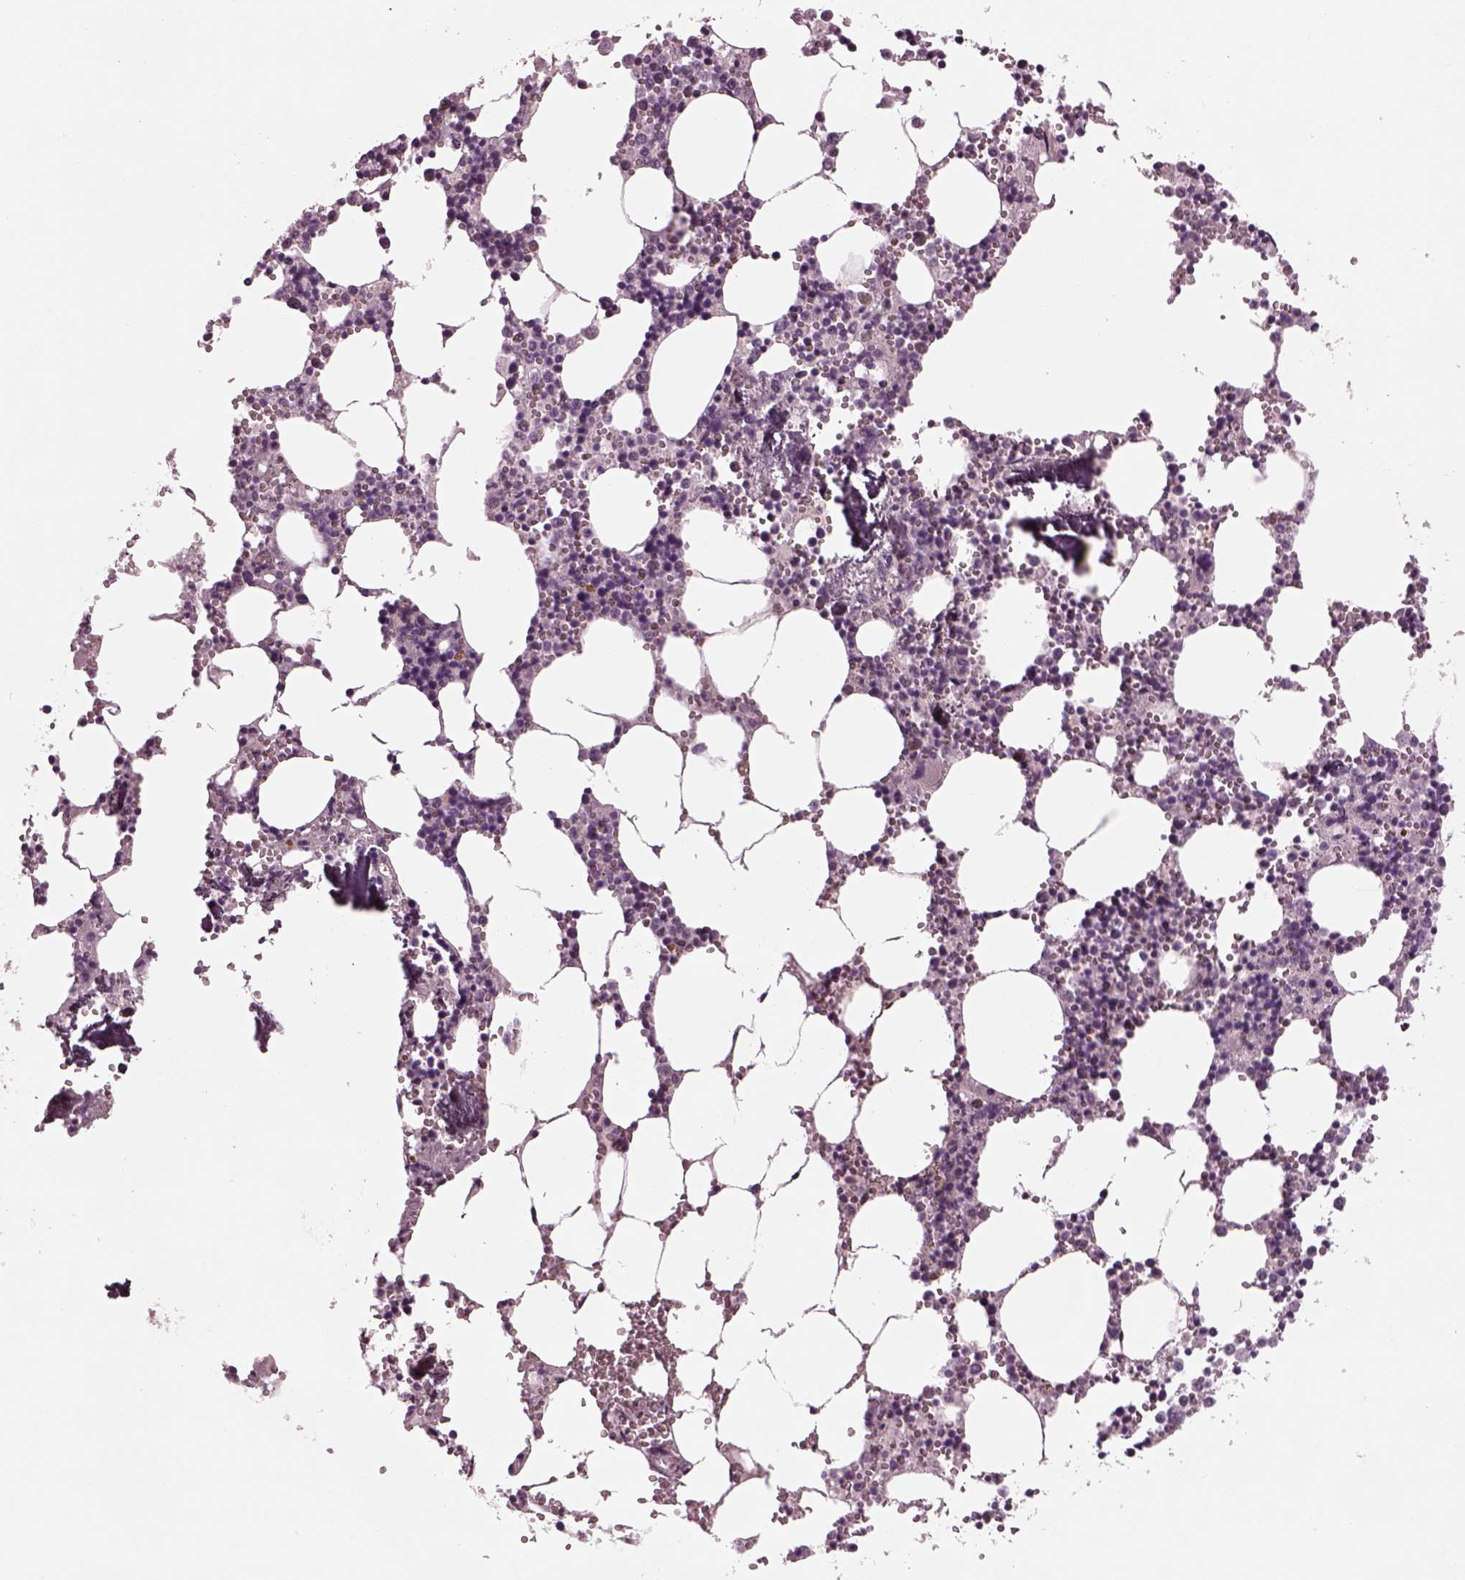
{"staining": {"intensity": "moderate", "quantity": "<25%", "location": "cytoplasmic/membranous"}, "tissue": "bone marrow", "cell_type": "Hematopoietic cells", "image_type": "normal", "snomed": [{"axis": "morphology", "description": "Normal tissue, NOS"}, {"axis": "topography", "description": "Bone marrow"}], "caption": "A high-resolution histopathology image shows immunohistochemistry staining of normal bone marrow, which exhibits moderate cytoplasmic/membranous positivity in about <25% of hematopoietic cells.", "gene": "CLCN4", "patient": {"sex": "male", "age": 54}}